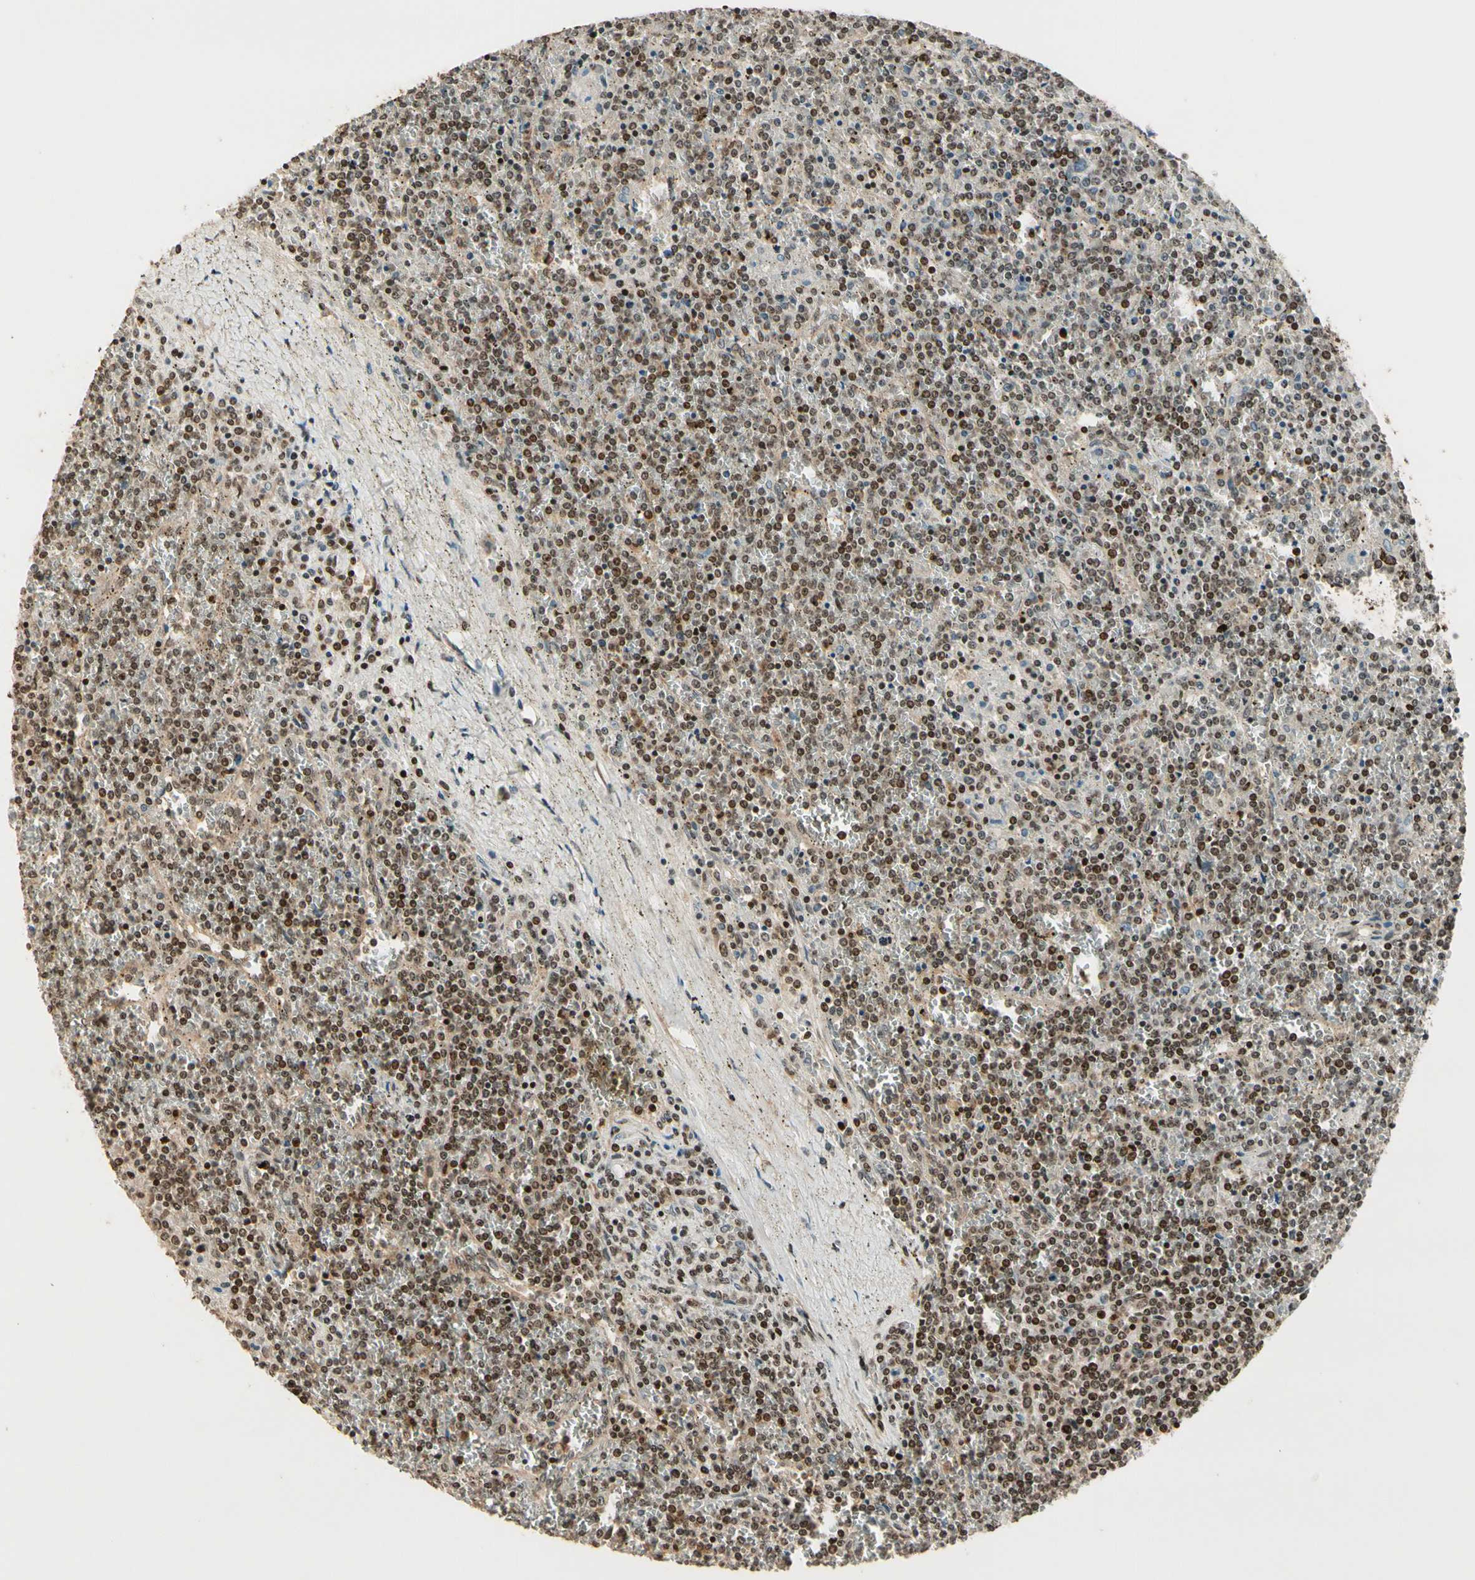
{"staining": {"intensity": "moderate", "quantity": ">75%", "location": "nuclear"}, "tissue": "lymphoma", "cell_type": "Tumor cells", "image_type": "cancer", "snomed": [{"axis": "morphology", "description": "Malignant lymphoma, non-Hodgkin's type, Low grade"}, {"axis": "topography", "description": "Spleen"}], "caption": "Immunohistochemical staining of low-grade malignant lymphoma, non-Hodgkin's type exhibits medium levels of moderate nuclear staining in approximately >75% of tumor cells.", "gene": "TSHZ3", "patient": {"sex": "female", "age": 19}}